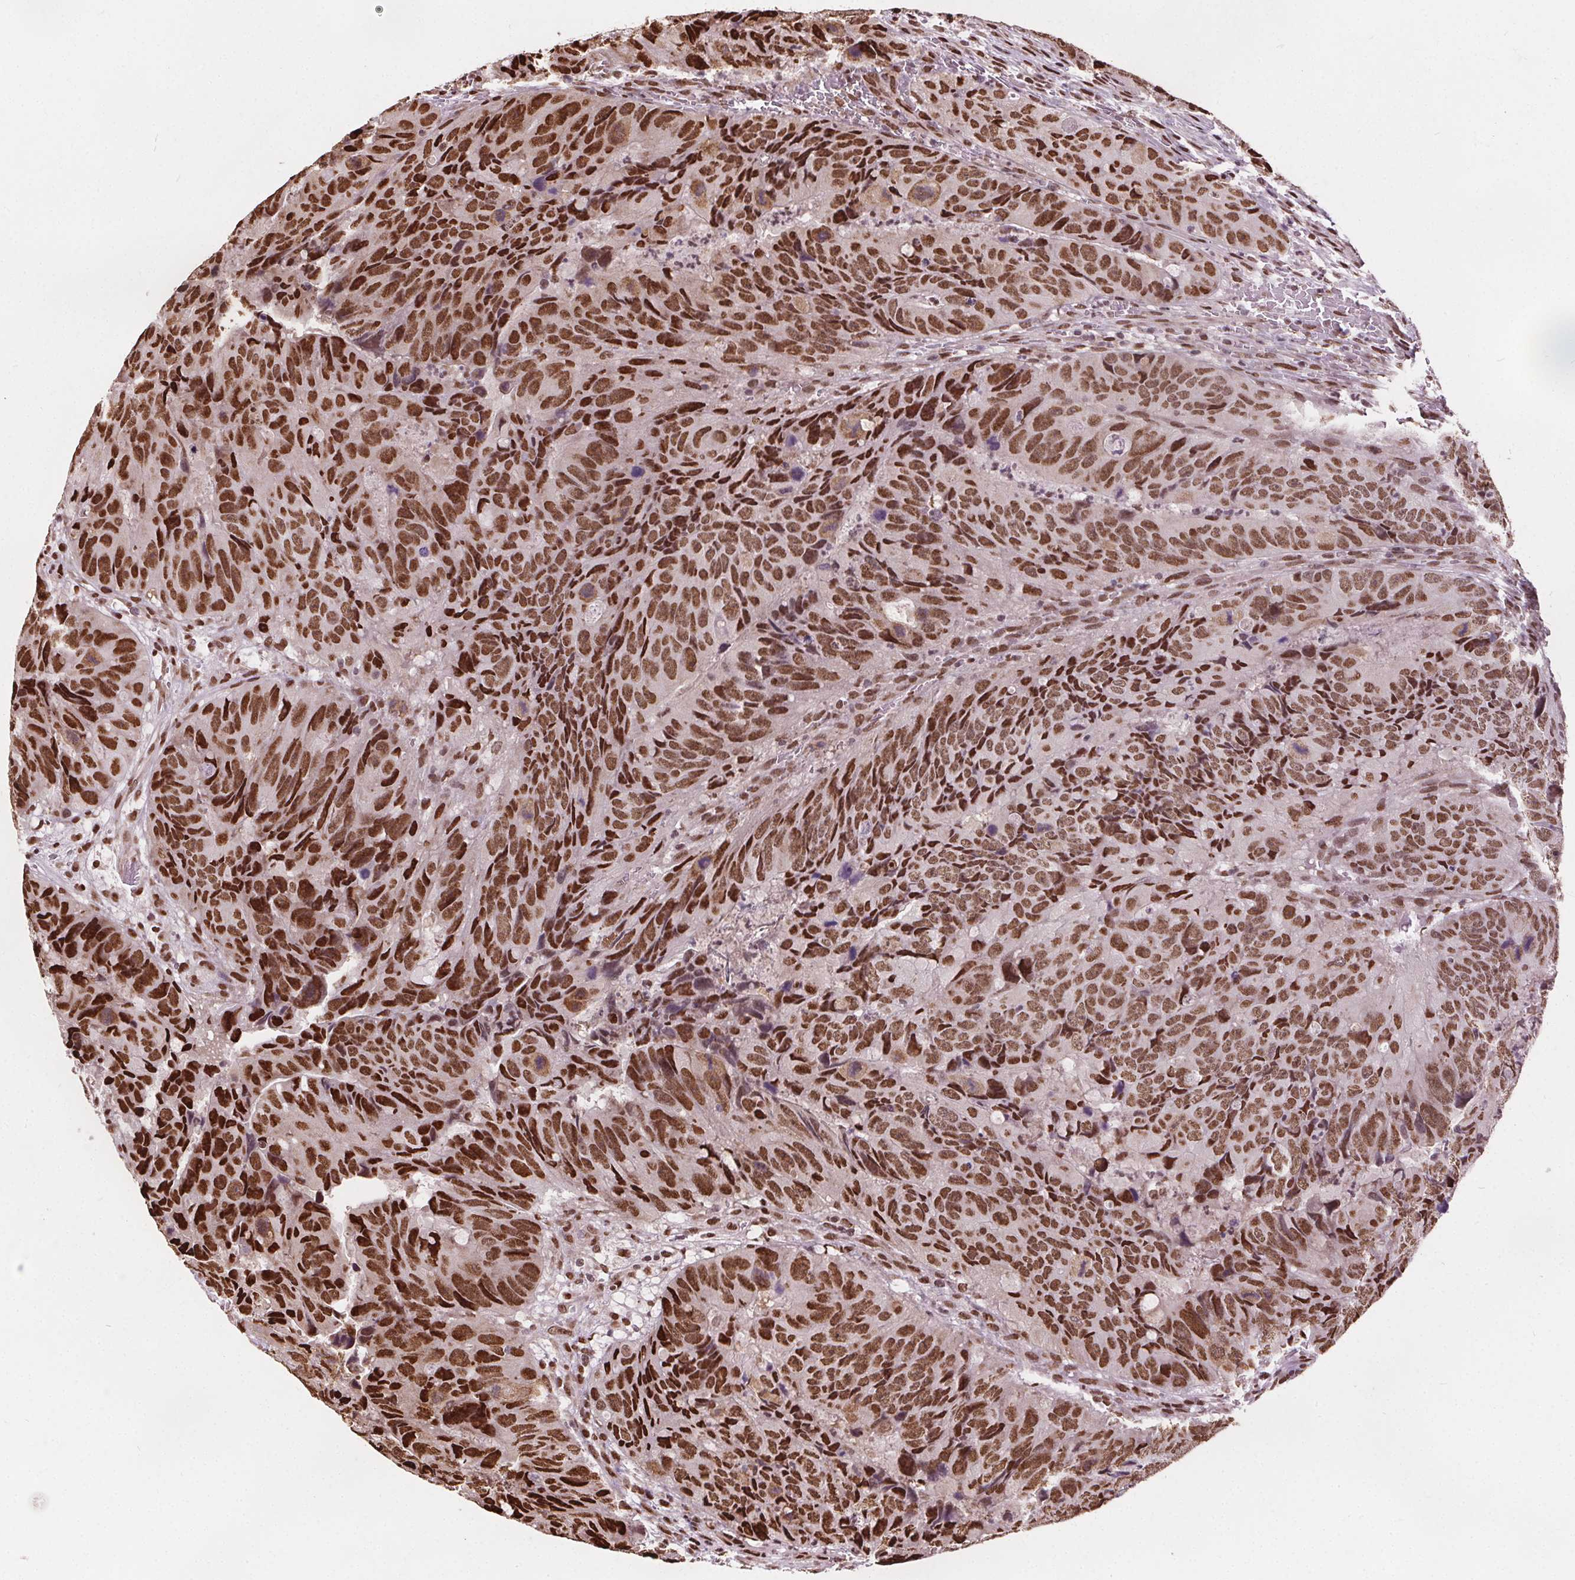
{"staining": {"intensity": "strong", "quantity": ">75%", "location": "nuclear"}, "tissue": "colorectal cancer", "cell_type": "Tumor cells", "image_type": "cancer", "snomed": [{"axis": "morphology", "description": "Adenocarcinoma, NOS"}, {"axis": "topography", "description": "Colon"}], "caption": "Colorectal cancer (adenocarcinoma) stained for a protein (brown) demonstrates strong nuclear positive expression in about >75% of tumor cells.", "gene": "ISLR2", "patient": {"sex": "male", "age": 79}}